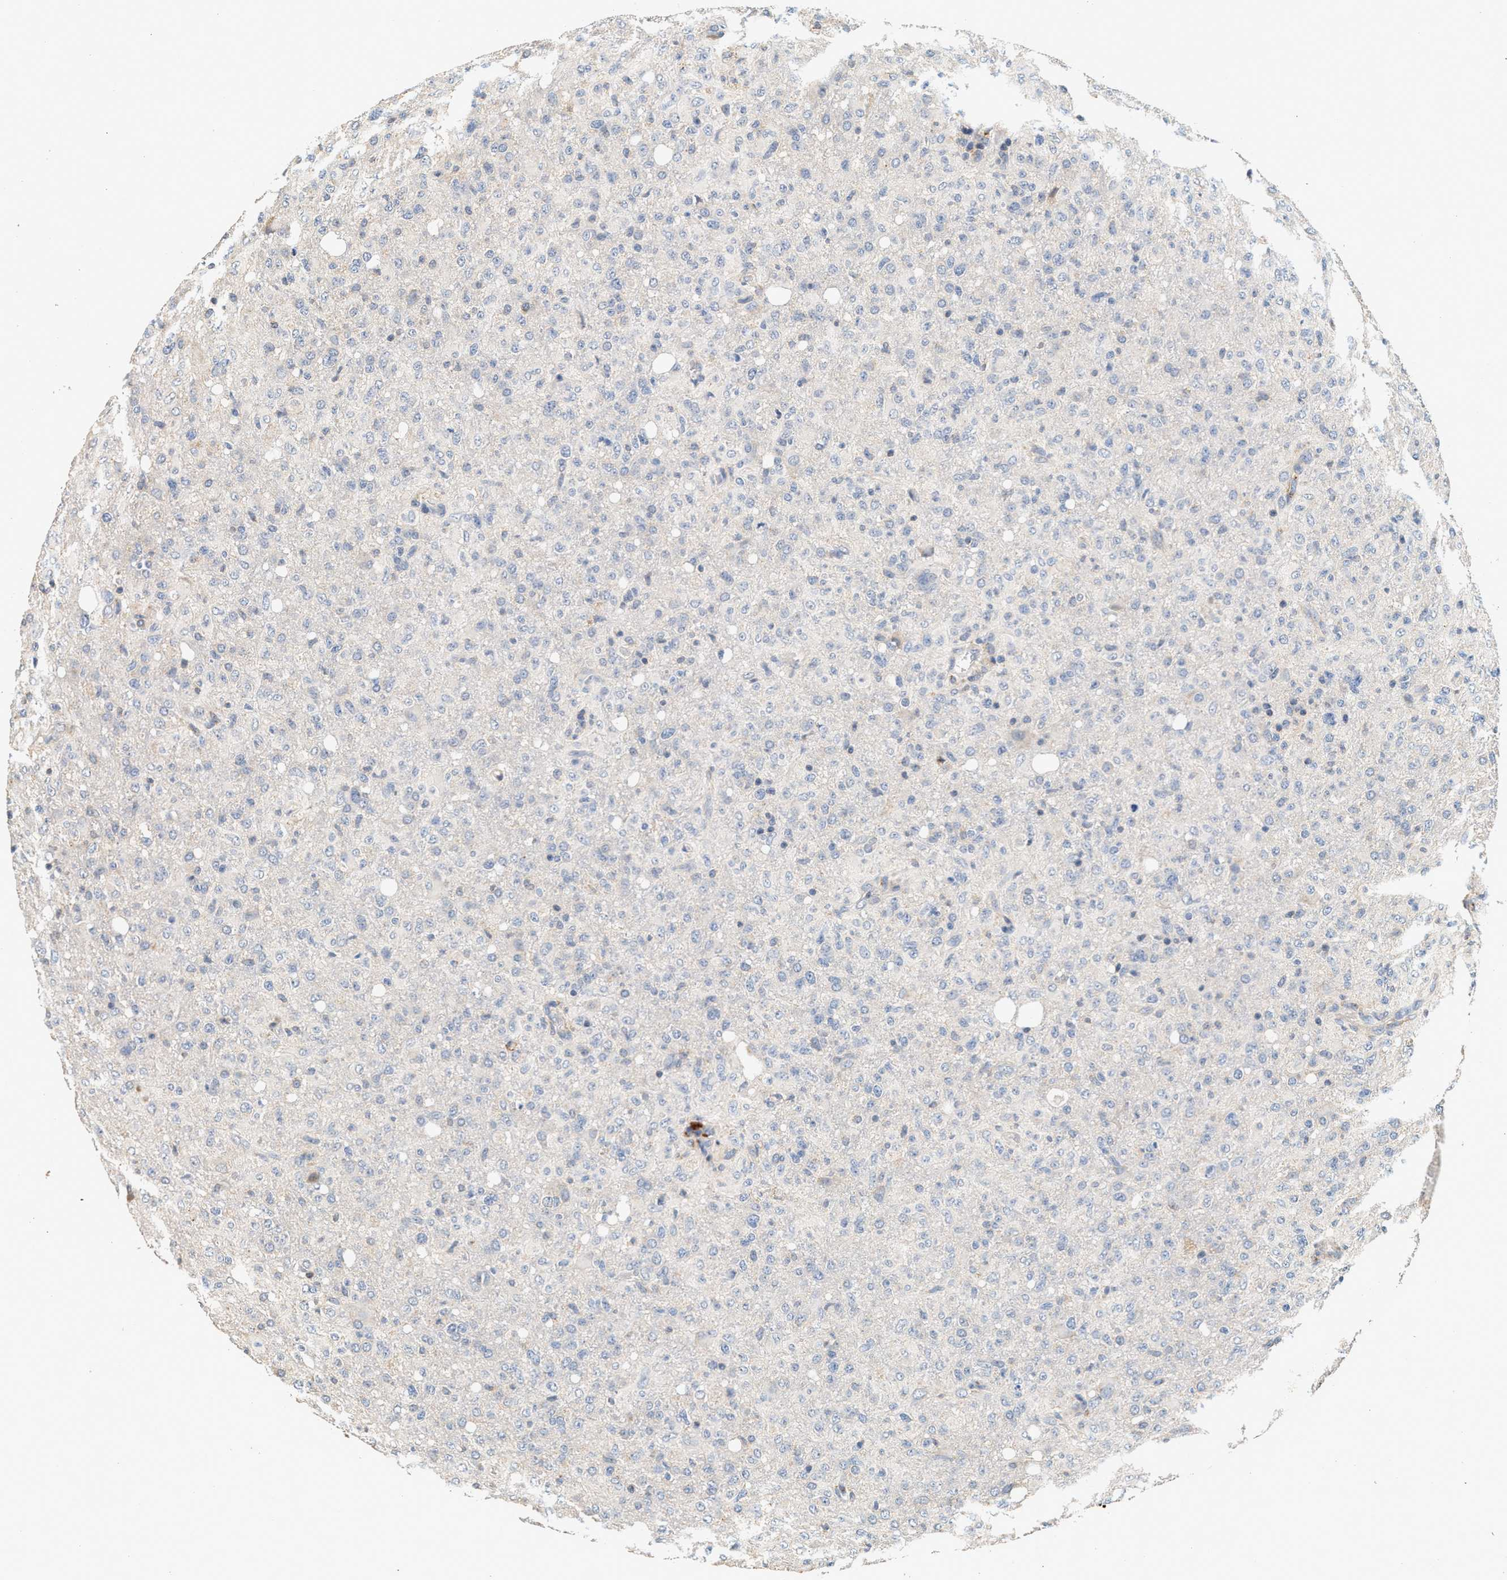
{"staining": {"intensity": "negative", "quantity": "none", "location": "none"}, "tissue": "glioma", "cell_type": "Tumor cells", "image_type": "cancer", "snomed": [{"axis": "morphology", "description": "Glioma, malignant, High grade"}, {"axis": "topography", "description": "Brain"}], "caption": "IHC of high-grade glioma (malignant) shows no staining in tumor cells. The staining is performed using DAB brown chromogen with nuclei counter-stained in using hematoxylin.", "gene": "PTGR3", "patient": {"sex": "female", "age": 57}}